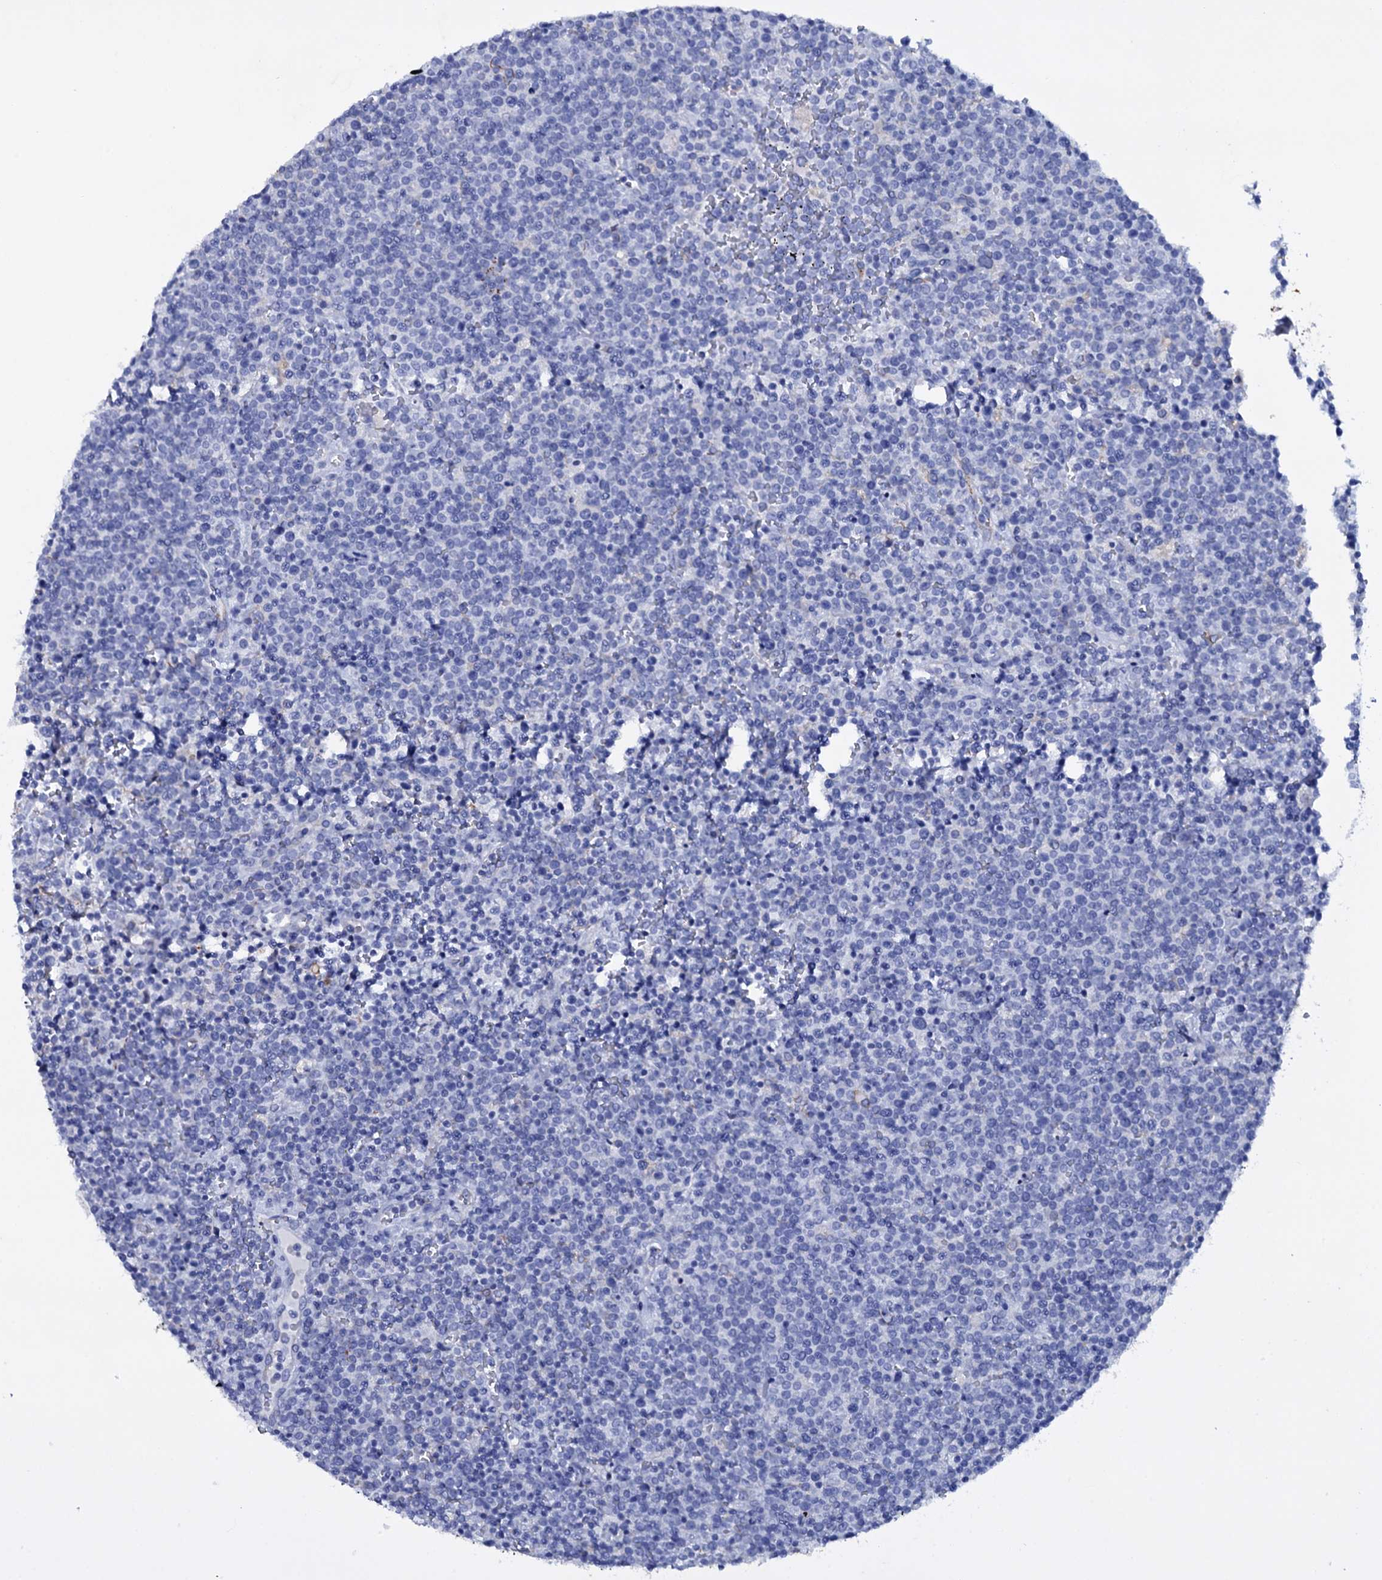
{"staining": {"intensity": "negative", "quantity": "none", "location": "none"}, "tissue": "lymphoma", "cell_type": "Tumor cells", "image_type": "cancer", "snomed": [{"axis": "morphology", "description": "Malignant lymphoma, non-Hodgkin's type, High grade"}, {"axis": "topography", "description": "Lymph node"}], "caption": "Immunohistochemistry image of lymphoma stained for a protein (brown), which demonstrates no staining in tumor cells. (Immunohistochemistry, brightfield microscopy, high magnification).", "gene": "ITPRID2", "patient": {"sex": "male", "age": 61}}